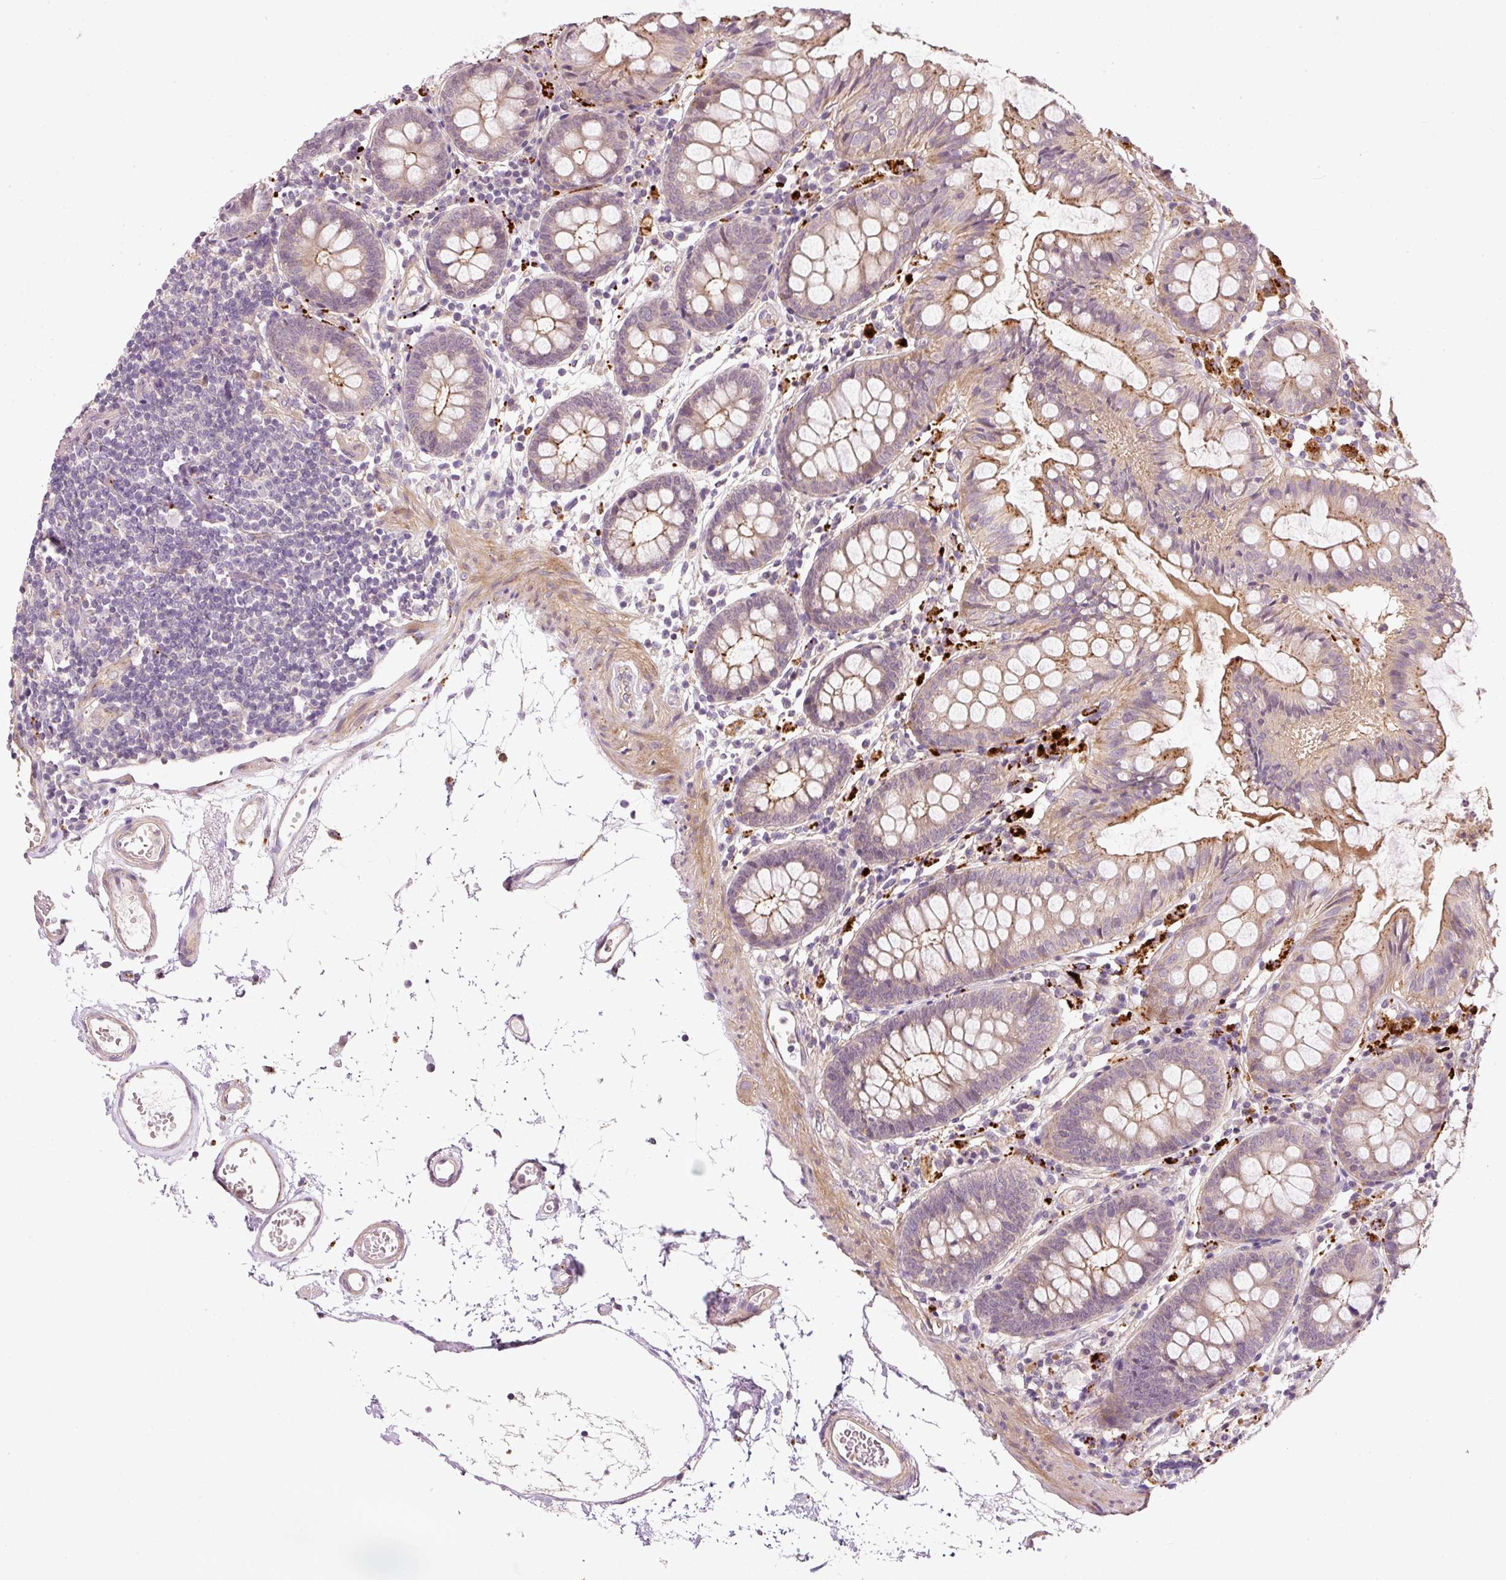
{"staining": {"intensity": "moderate", "quantity": ">75%", "location": "cytoplasmic/membranous"}, "tissue": "colon", "cell_type": "Endothelial cells", "image_type": "normal", "snomed": [{"axis": "morphology", "description": "Normal tissue, NOS"}, {"axis": "topography", "description": "Colon"}], "caption": "A medium amount of moderate cytoplasmic/membranous staining is seen in about >75% of endothelial cells in benign colon. (DAB = brown stain, brightfield microscopy at high magnification).", "gene": "TIRAP", "patient": {"sex": "female", "age": 84}}